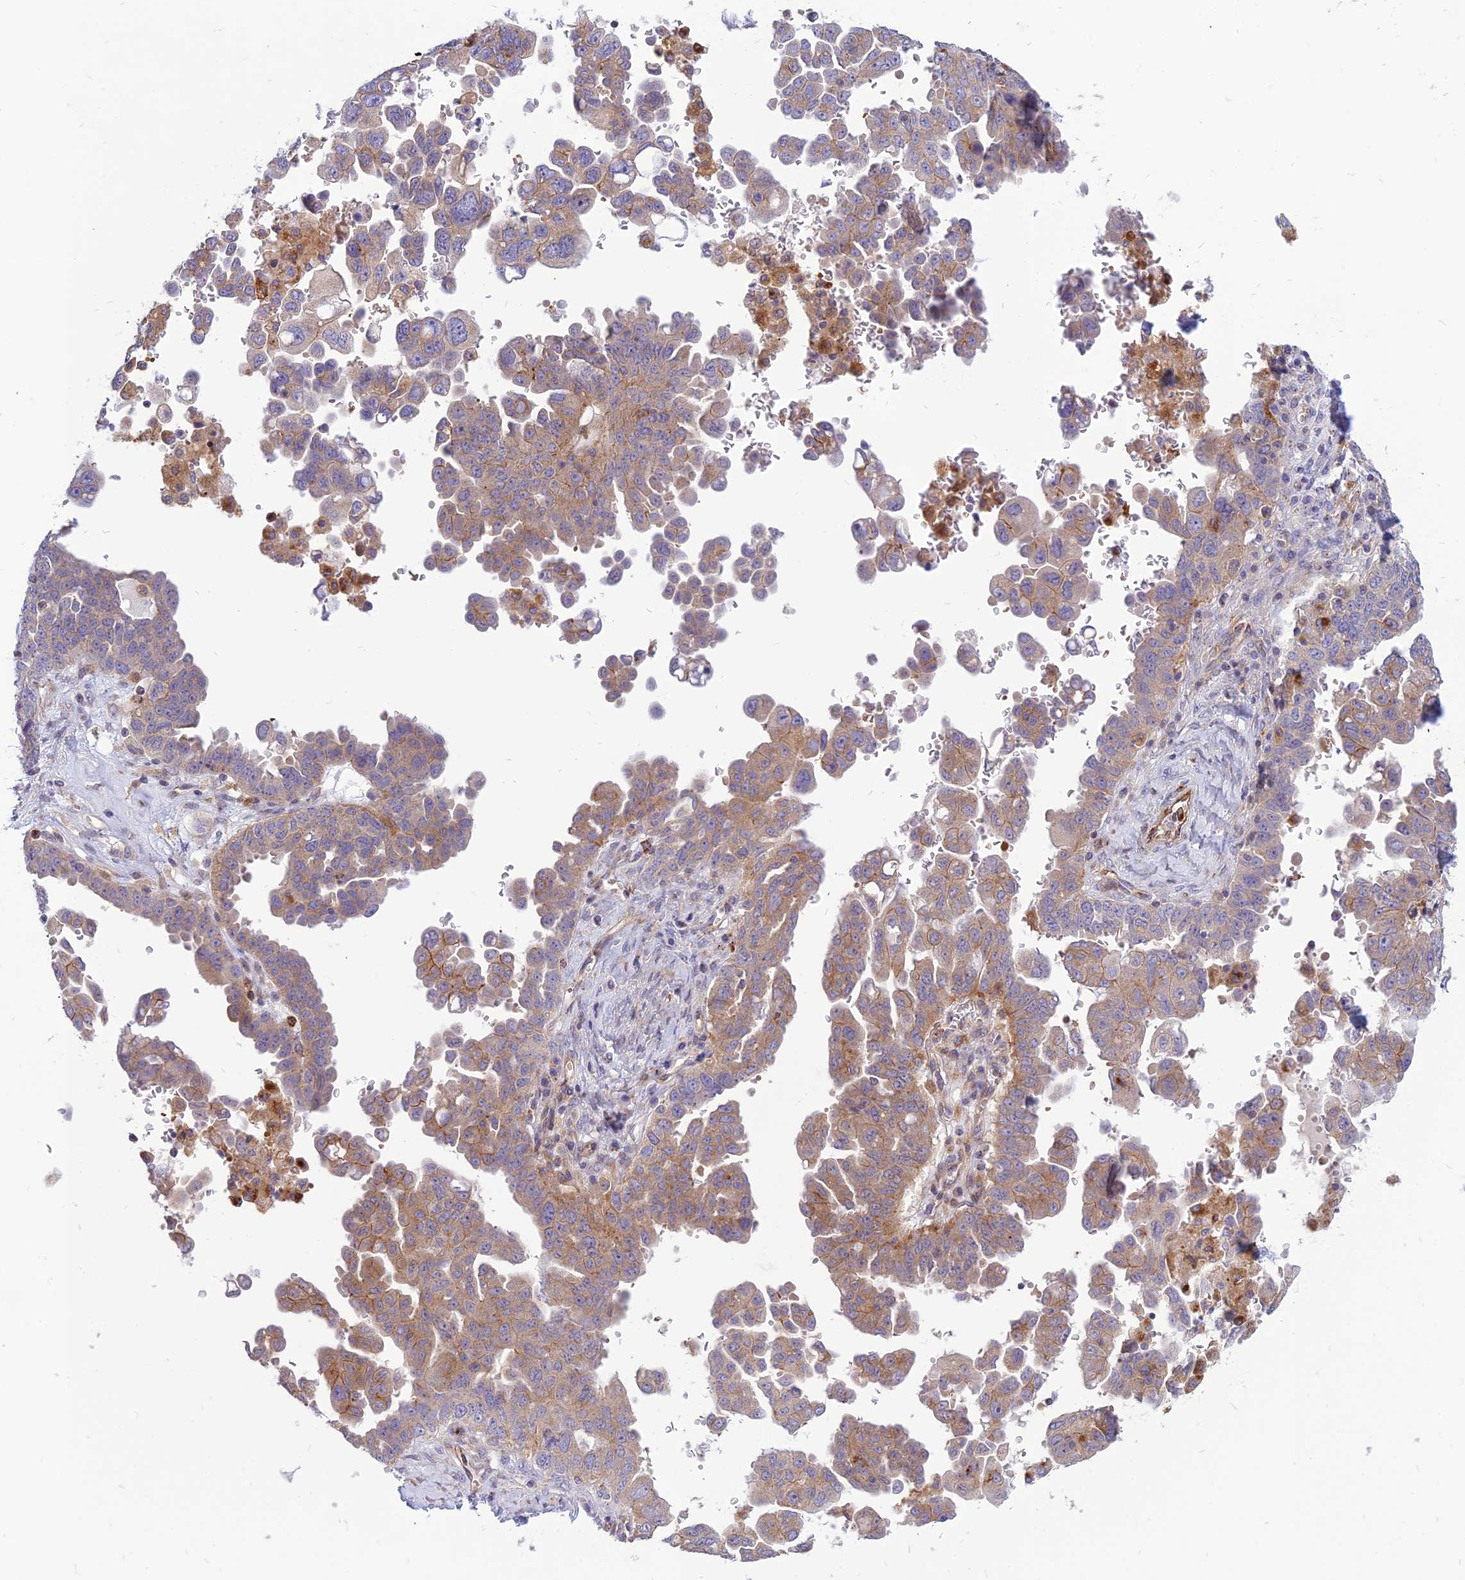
{"staining": {"intensity": "weak", "quantity": "25%-75%", "location": "cytoplasmic/membranous"}, "tissue": "ovarian cancer", "cell_type": "Tumor cells", "image_type": "cancer", "snomed": [{"axis": "morphology", "description": "Carcinoma, endometroid"}, {"axis": "topography", "description": "Ovary"}], "caption": "Endometroid carcinoma (ovarian) tissue exhibits weak cytoplasmic/membranous staining in about 25%-75% of tumor cells, visualized by immunohistochemistry.", "gene": "PHKA2", "patient": {"sex": "female", "age": 62}}